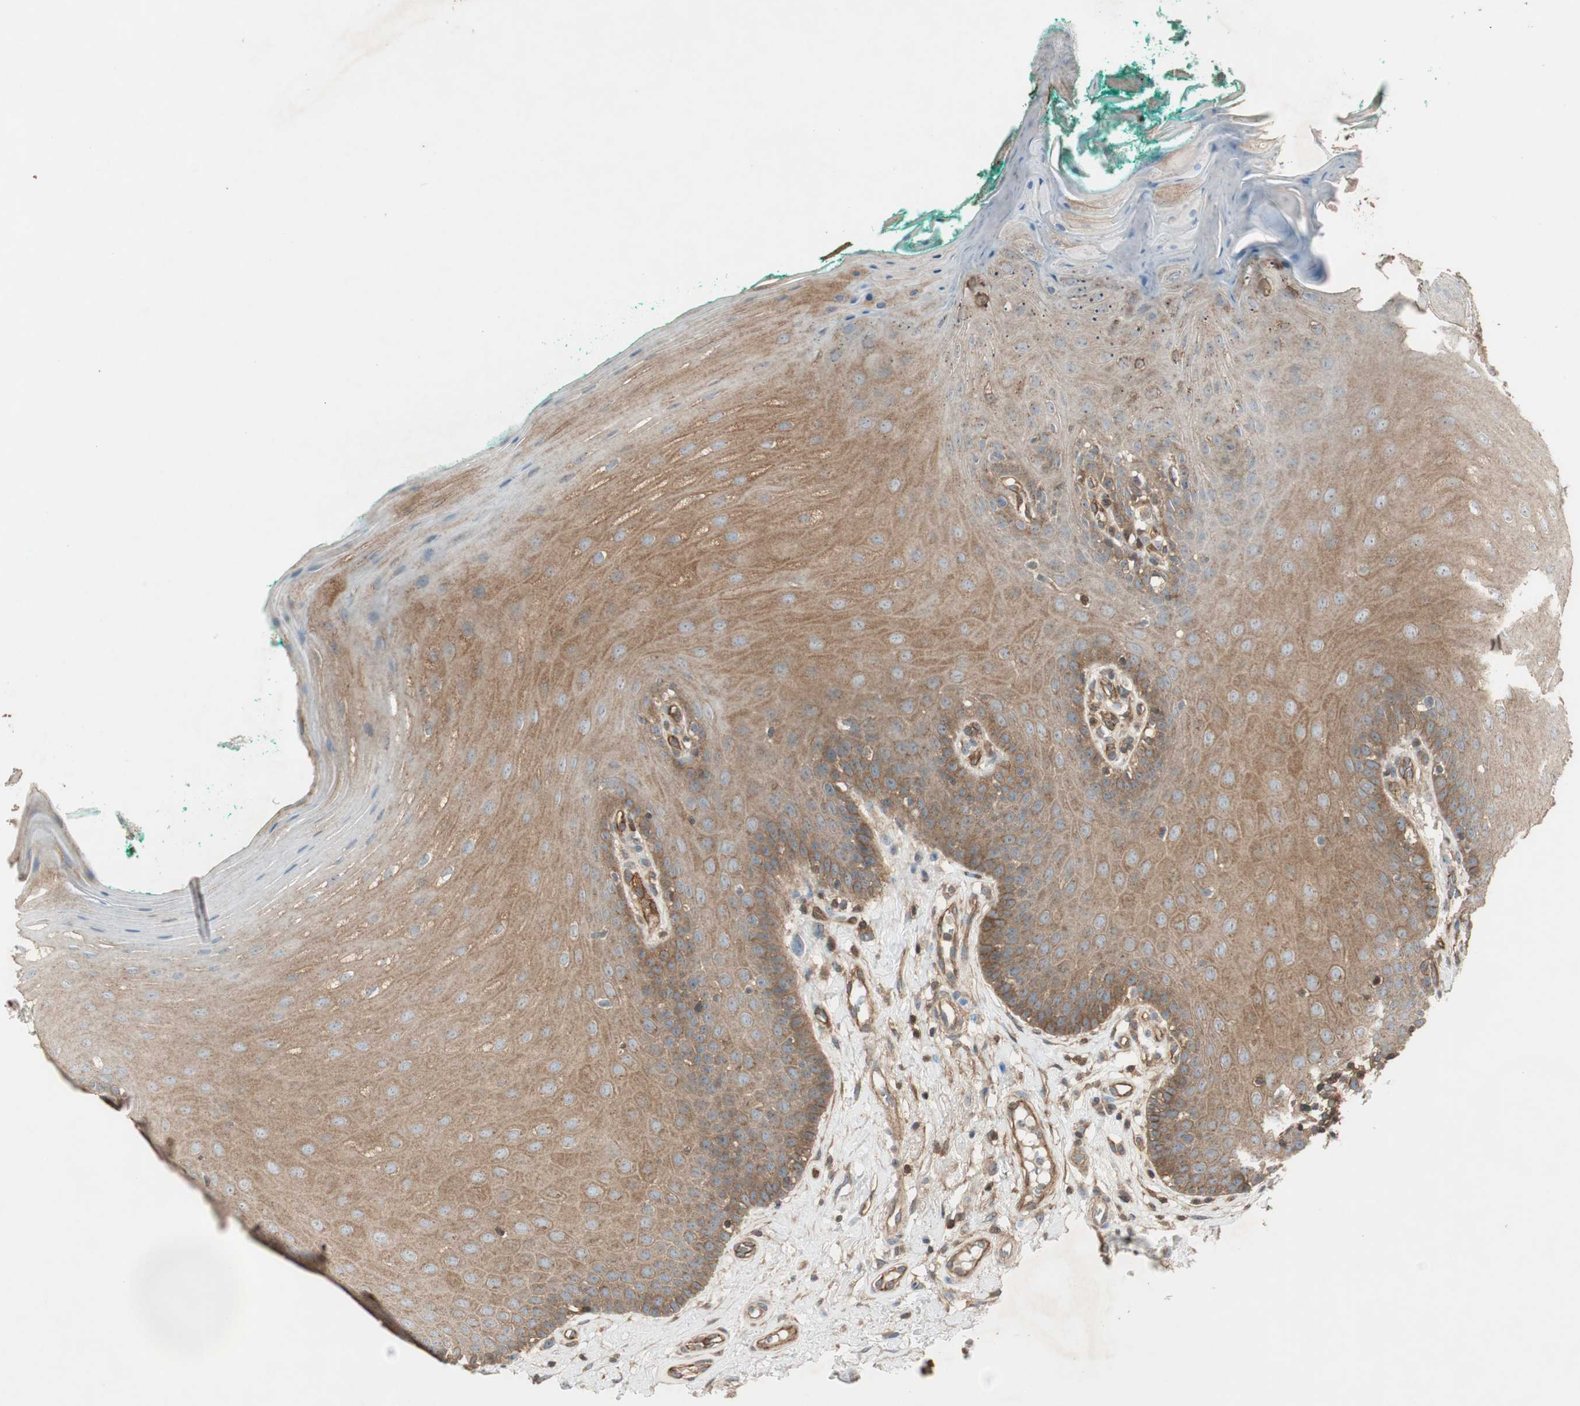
{"staining": {"intensity": "moderate", "quantity": ">75%", "location": "cytoplasmic/membranous"}, "tissue": "oral mucosa", "cell_type": "Squamous epithelial cells", "image_type": "normal", "snomed": [{"axis": "morphology", "description": "Normal tissue, NOS"}, {"axis": "topography", "description": "Skeletal muscle"}, {"axis": "topography", "description": "Oral tissue"}], "caption": "Oral mucosa stained with DAB (3,3'-diaminobenzidine) immunohistochemistry (IHC) demonstrates medium levels of moderate cytoplasmic/membranous staining in about >75% of squamous epithelial cells.", "gene": "BTN3A3", "patient": {"sex": "male", "age": 58}}